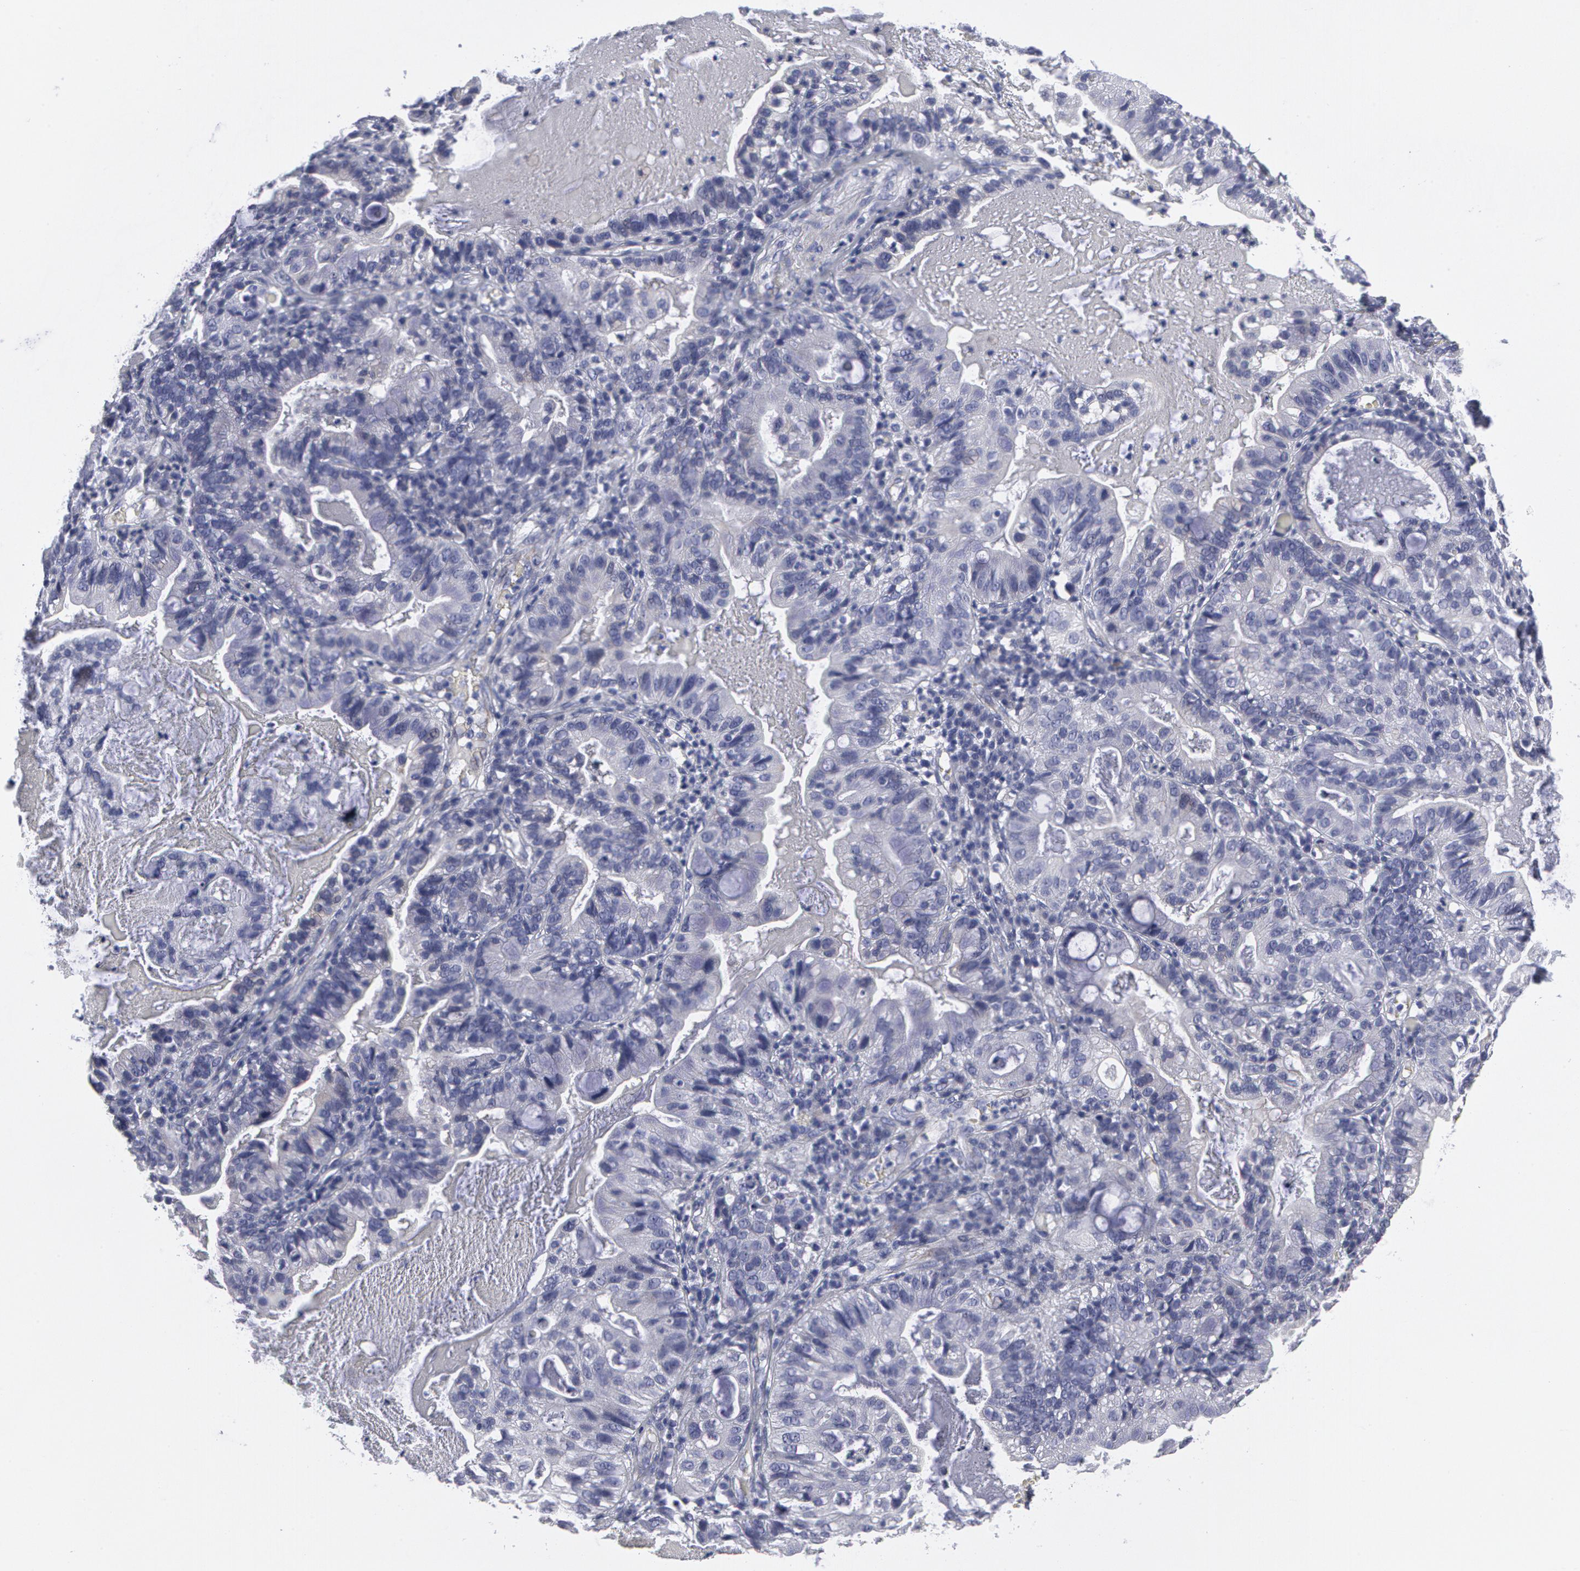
{"staining": {"intensity": "negative", "quantity": "none", "location": "none"}, "tissue": "cervical cancer", "cell_type": "Tumor cells", "image_type": "cancer", "snomed": [{"axis": "morphology", "description": "Adenocarcinoma, NOS"}, {"axis": "topography", "description": "Cervix"}], "caption": "A high-resolution micrograph shows IHC staining of adenocarcinoma (cervical), which displays no significant expression in tumor cells. Nuclei are stained in blue.", "gene": "SMC1B", "patient": {"sex": "female", "age": 41}}